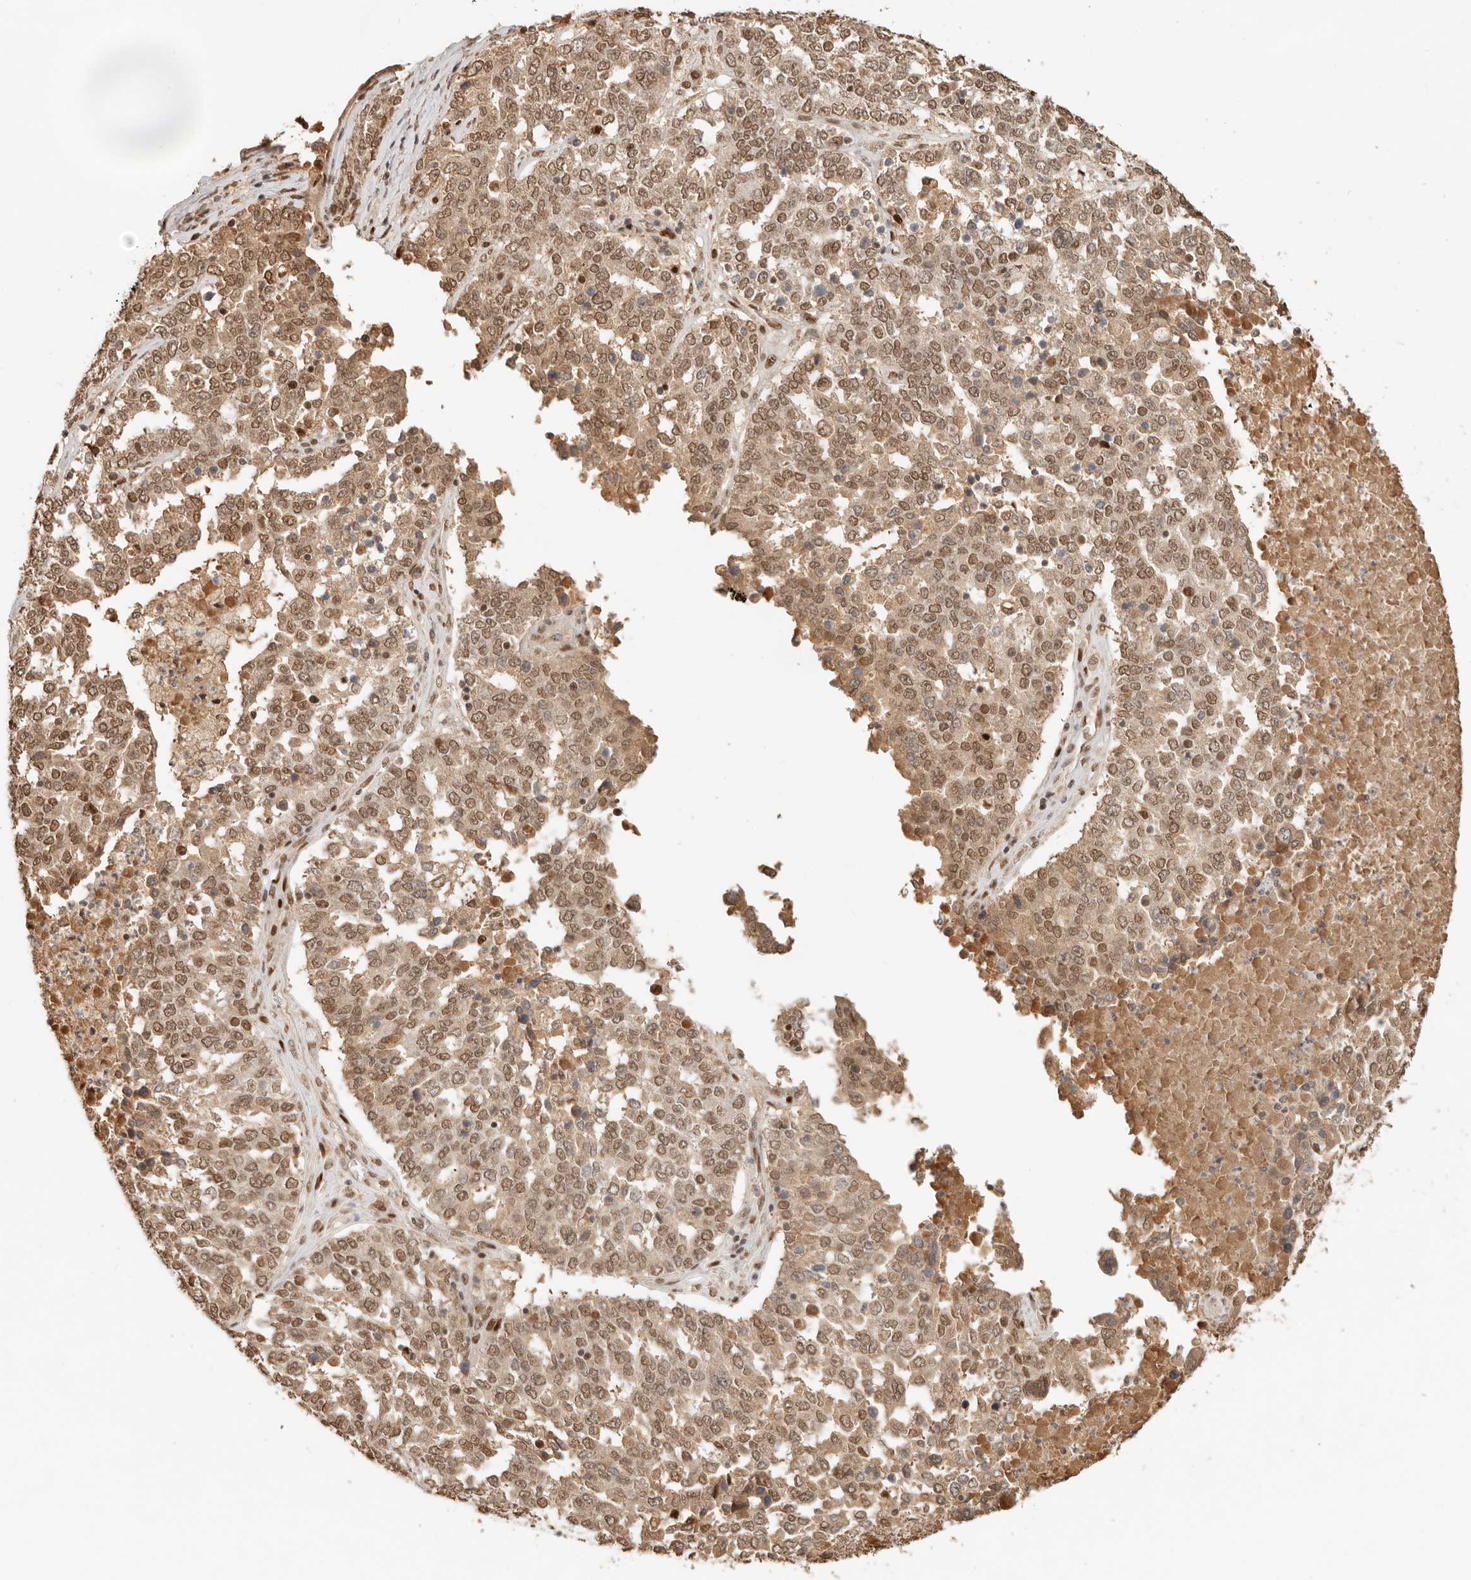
{"staining": {"intensity": "moderate", "quantity": ">75%", "location": "nuclear"}, "tissue": "ovarian cancer", "cell_type": "Tumor cells", "image_type": "cancer", "snomed": [{"axis": "morphology", "description": "Carcinoma, endometroid"}, {"axis": "topography", "description": "Ovary"}], "caption": "Ovarian cancer (endometroid carcinoma) stained with a protein marker demonstrates moderate staining in tumor cells.", "gene": "NPAS2", "patient": {"sex": "female", "age": 62}}